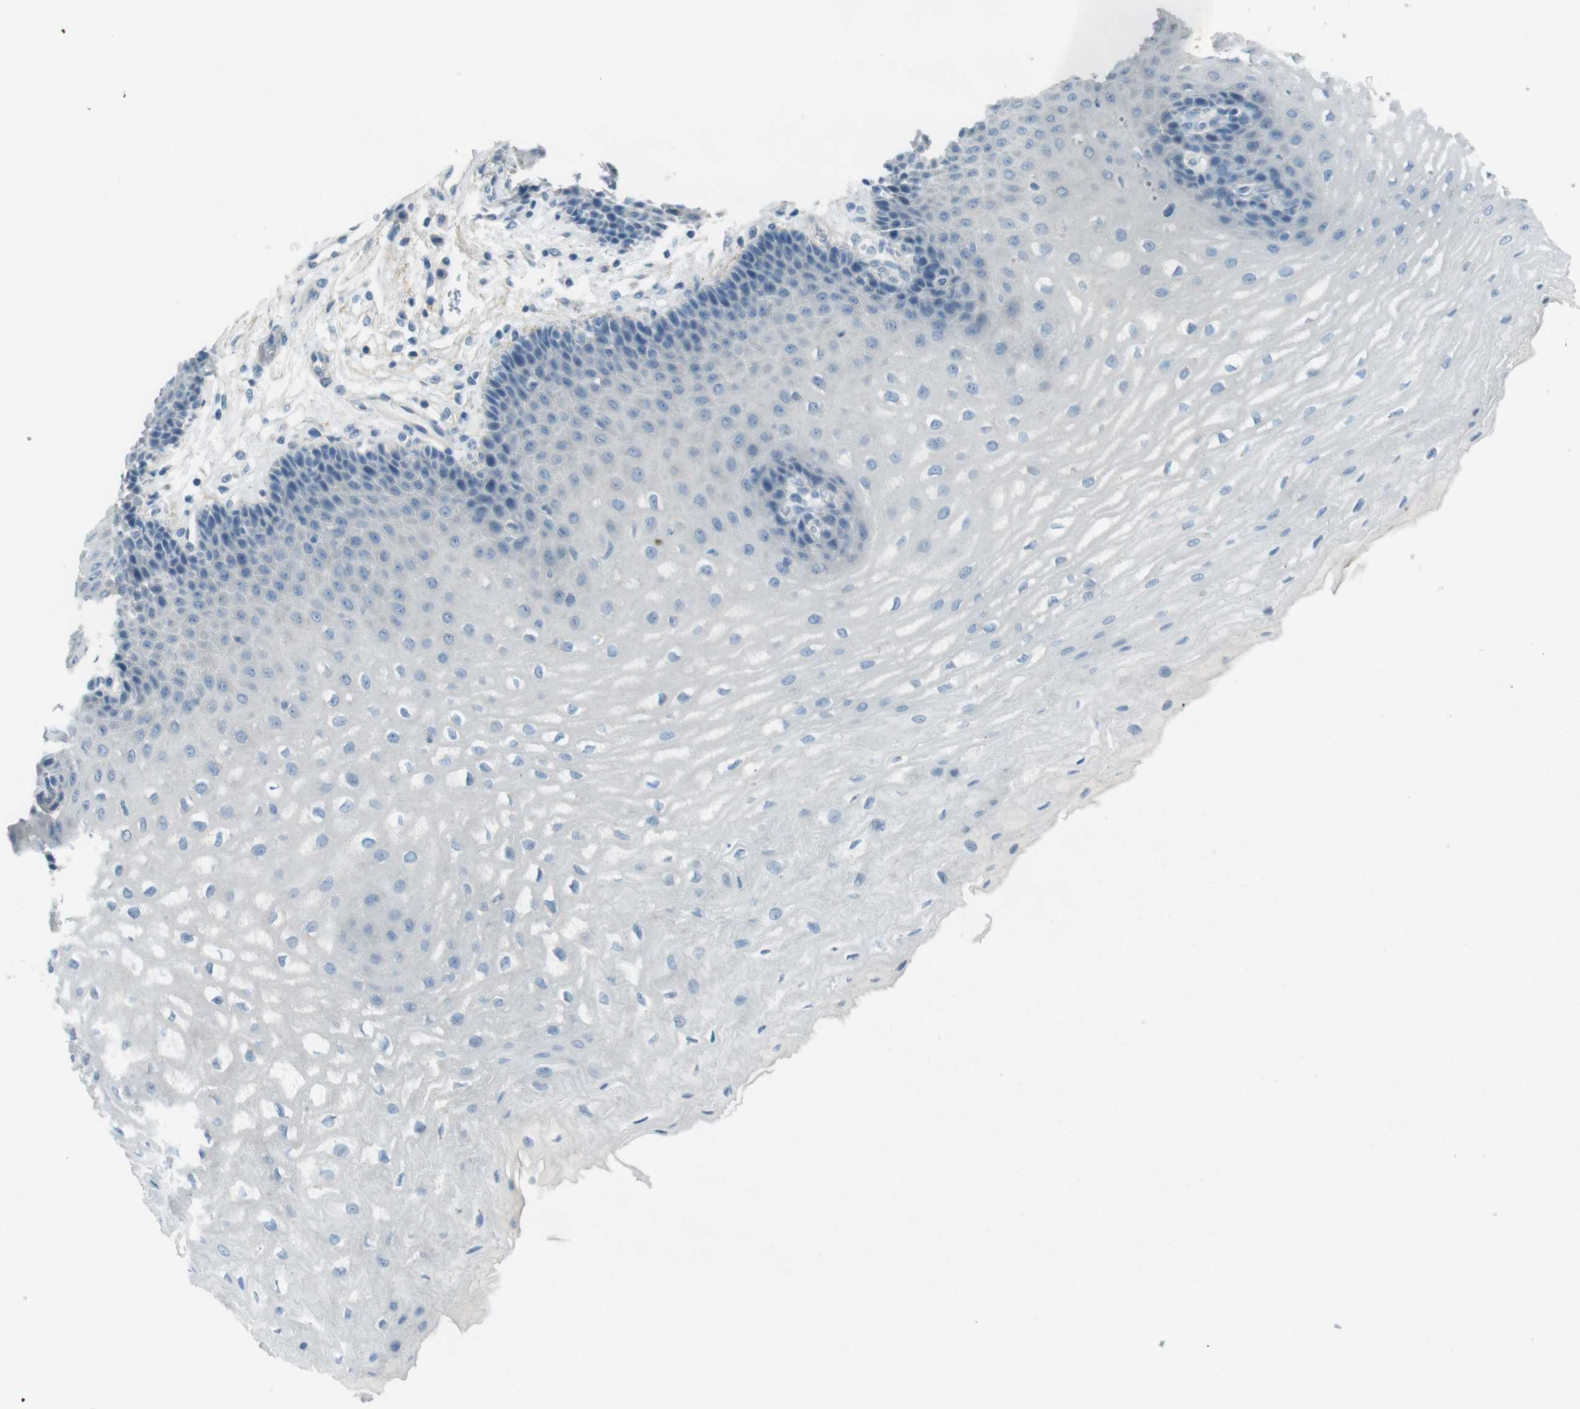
{"staining": {"intensity": "negative", "quantity": "none", "location": "none"}, "tissue": "esophagus", "cell_type": "Squamous epithelial cells", "image_type": "normal", "snomed": [{"axis": "morphology", "description": "Normal tissue, NOS"}, {"axis": "topography", "description": "Esophagus"}], "caption": "This is a photomicrograph of IHC staining of benign esophagus, which shows no staining in squamous epithelial cells. (DAB immunohistochemistry, high magnification).", "gene": "ENTPD7", "patient": {"sex": "male", "age": 54}}